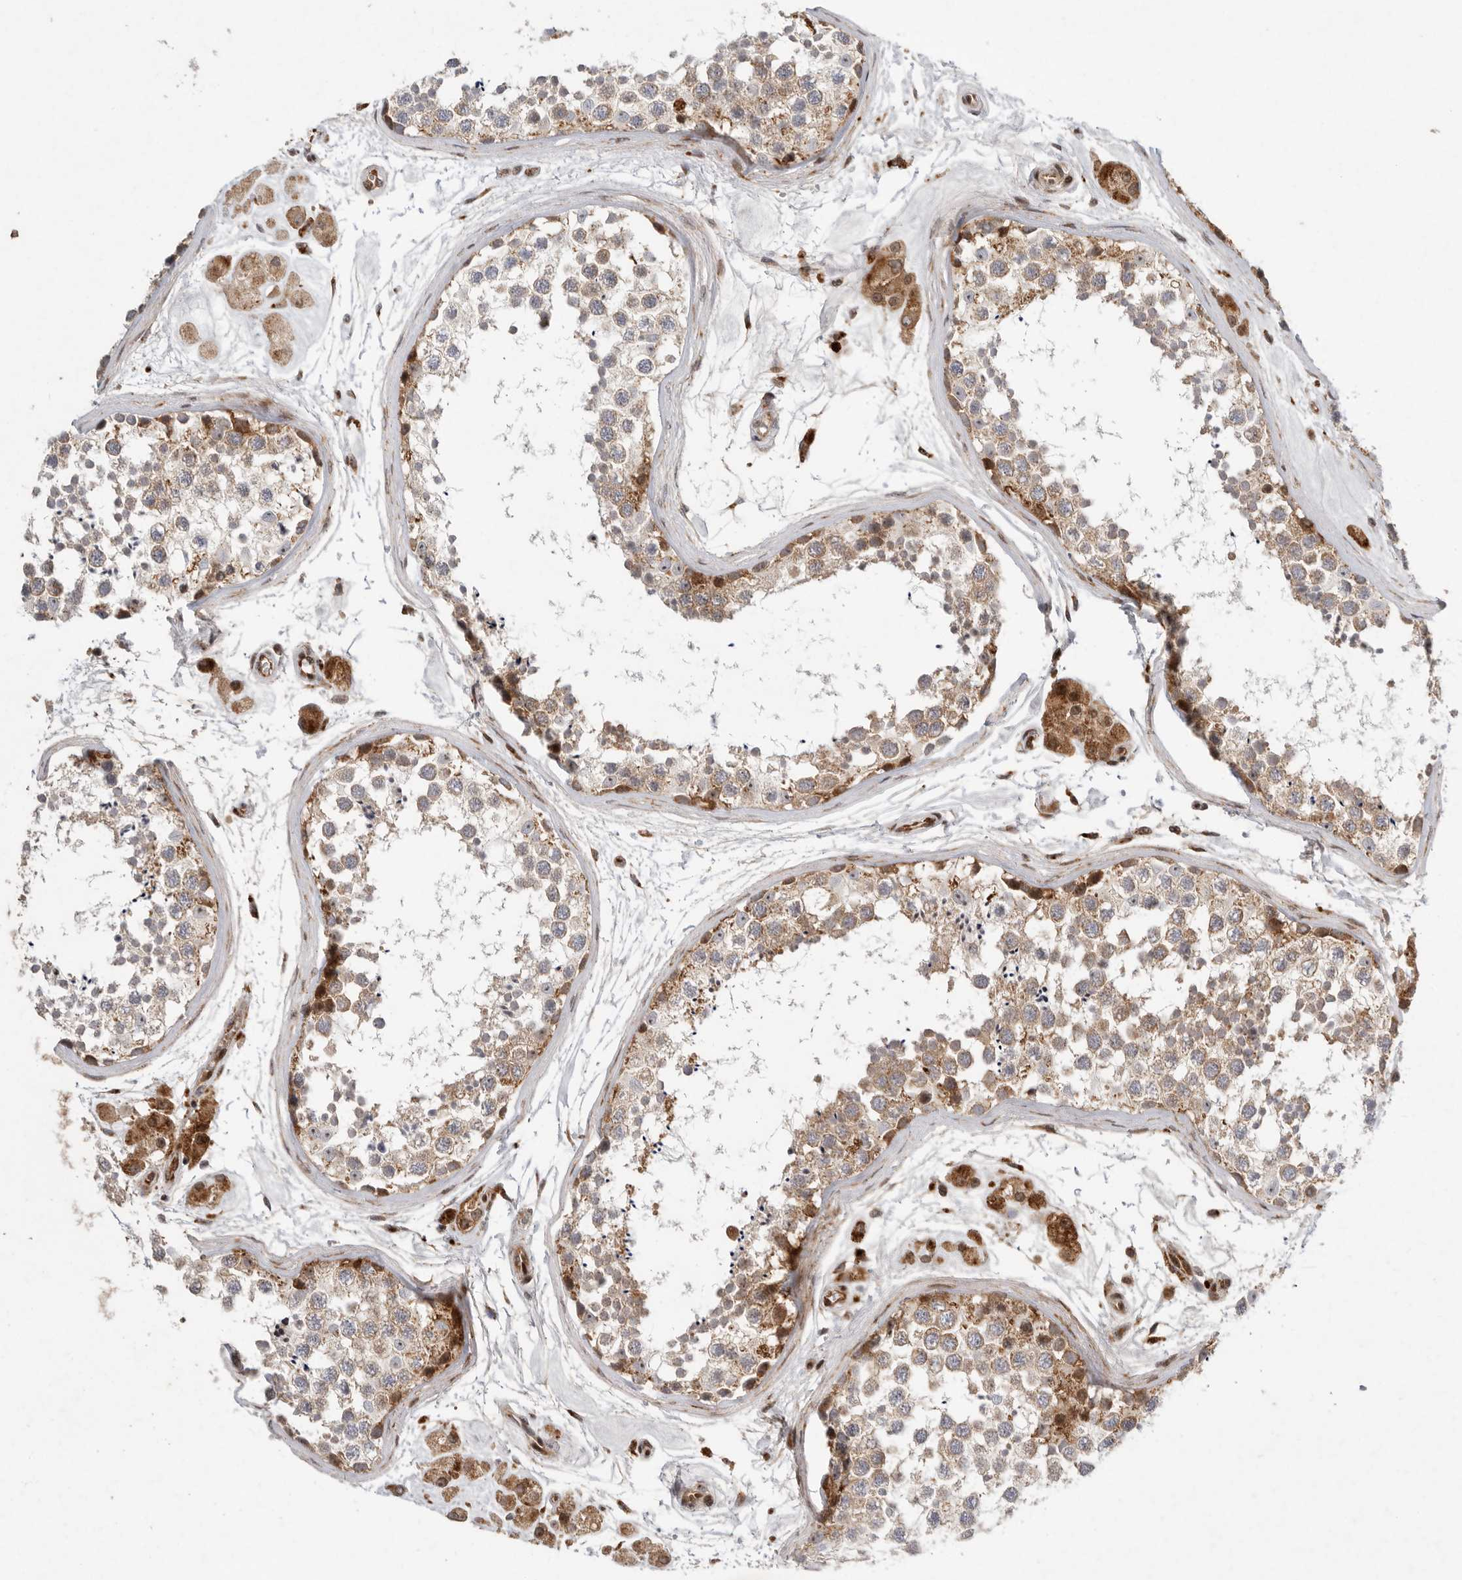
{"staining": {"intensity": "moderate", "quantity": ">75%", "location": "cytoplasmic/membranous"}, "tissue": "testis", "cell_type": "Cells in seminiferous ducts", "image_type": "normal", "snomed": [{"axis": "morphology", "description": "Normal tissue, NOS"}, {"axis": "topography", "description": "Testis"}], "caption": "A photomicrograph of testis stained for a protein displays moderate cytoplasmic/membranous brown staining in cells in seminiferous ducts.", "gene": "FZD3", "patient": {"sex": "male", "age": 56}}